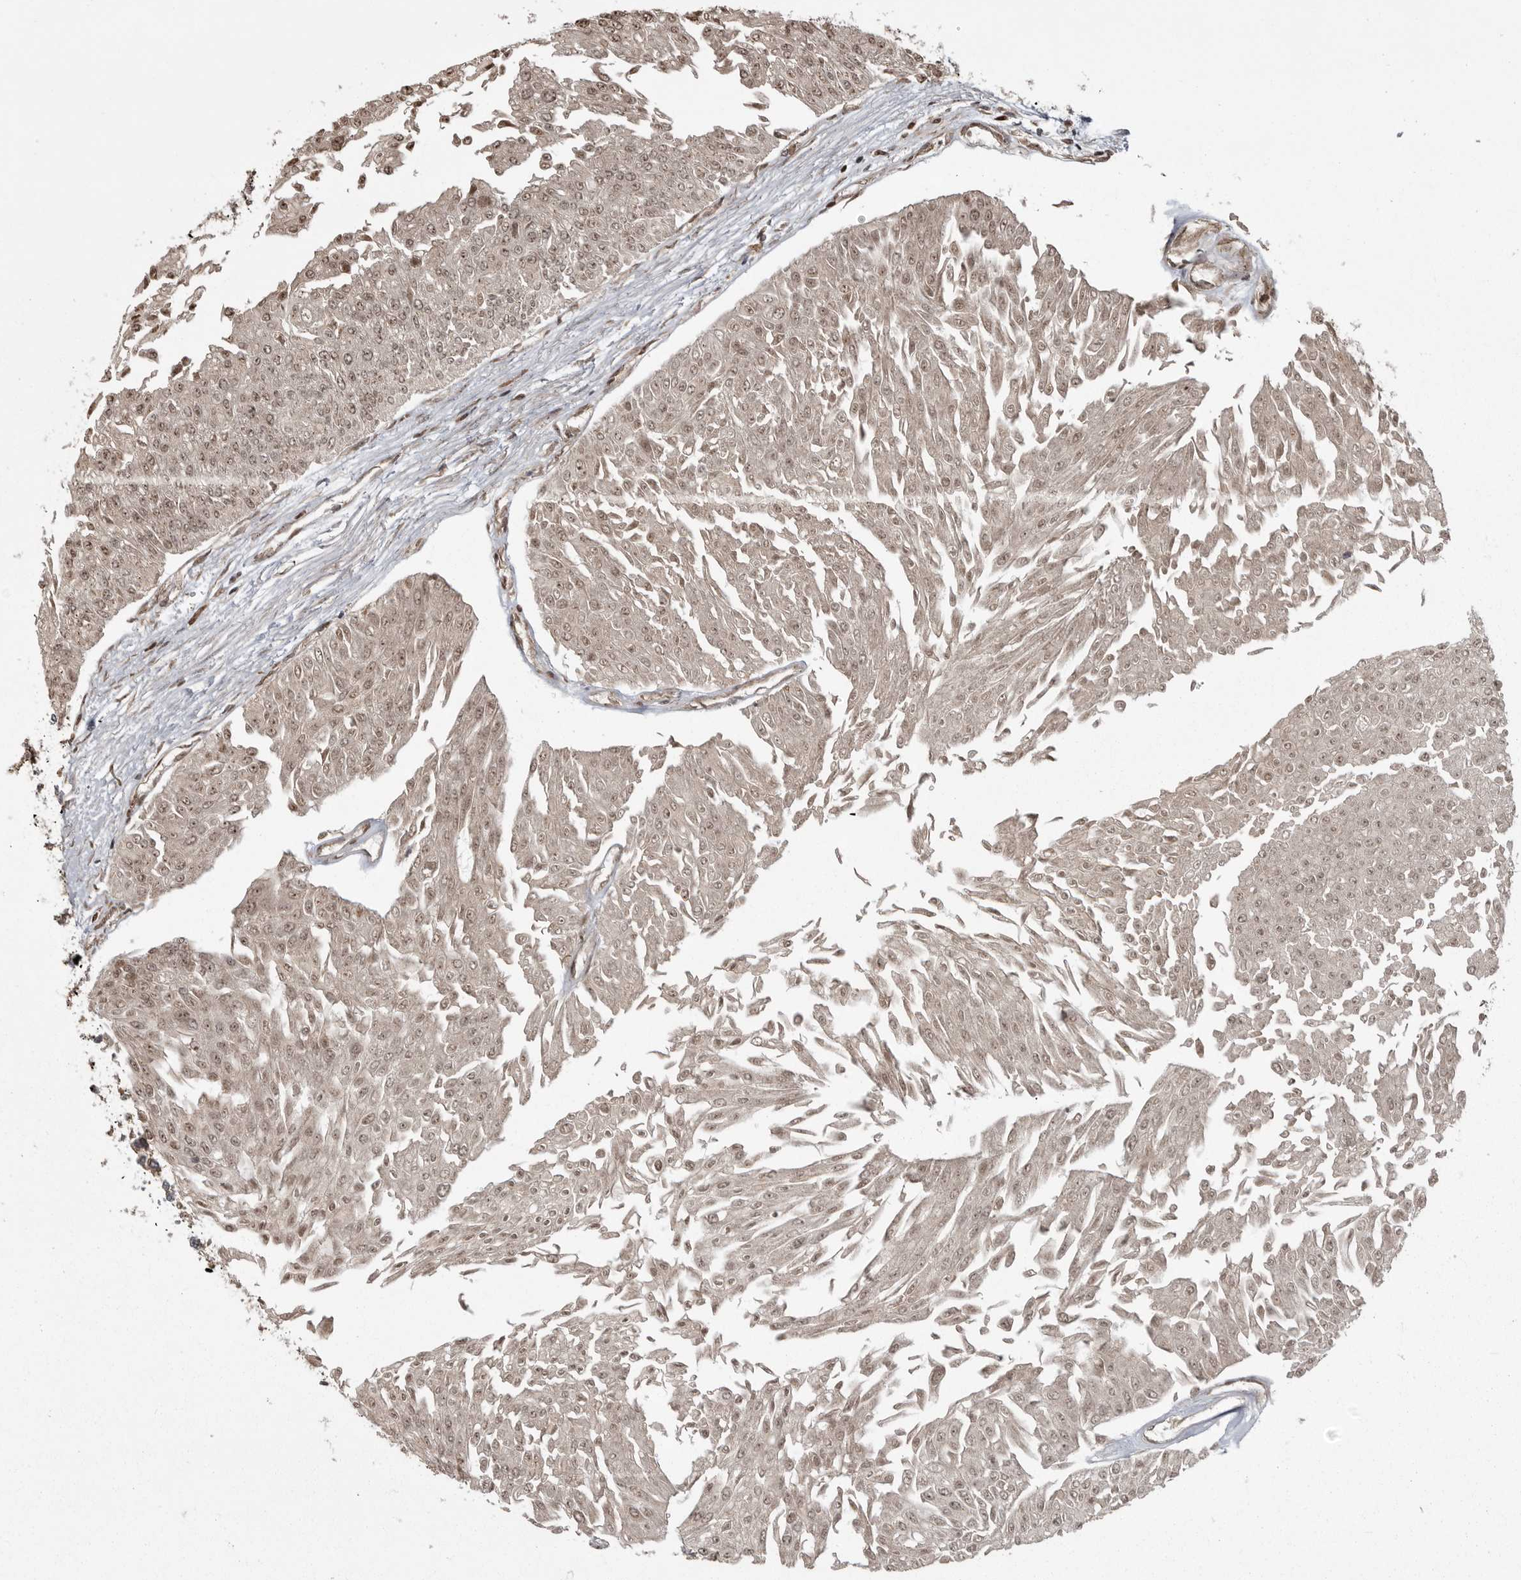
{"staining": {"intensity": "weak", "quantity": ">75%", "location": "nuclear"}, "tissue": "urothelial cancer", "cell_type": "Tumor cells", "image_type": "cancer", "snomed": [{"axis": "morphology", "description": "Urothelial carcinoma, Low grade"}, {"axis": "topography", "description": "Urinary bladder"}], "caption": "This histopathology image displays immunohistochemistry (IHC) staining of urothelial cancer, with low weak nuclear staining in about >75% of tumor cells.", "gene": "DNAJC8", "patient": {"sex": "male", "age": 67}}